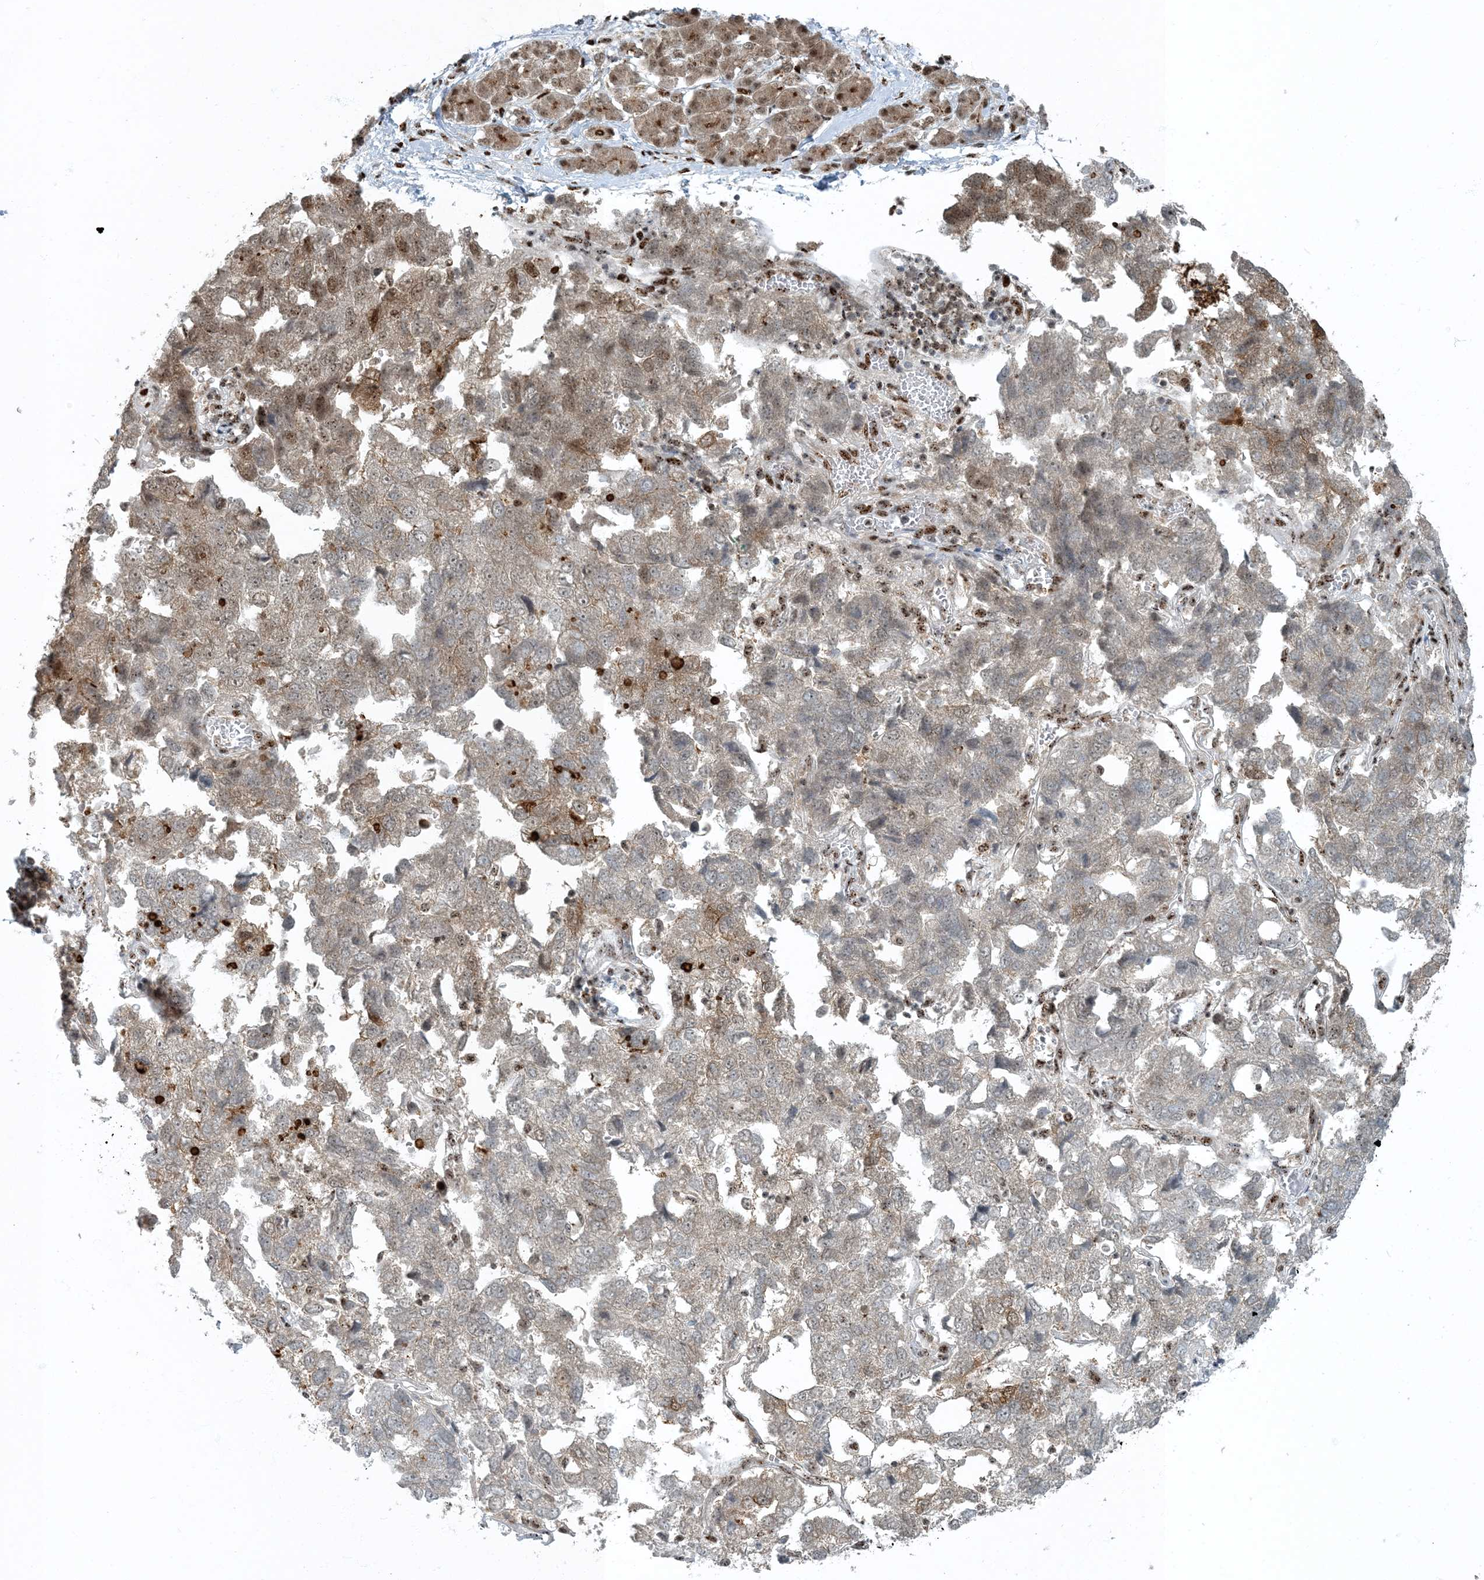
{"staining": {"intensity": "weak", "quantity": "<25%", "location": "cytoplasmic/membranous"}, "tissue": "pancreatic cancer", "cell_type": "Tumor cells", "image_type": "cancer", "snomed": [{"axis": "morphology", "description": "Adenocarcinoma, NOS"}, {"axis": "topography", "description": "Pancreas"}], "caption": "Immunohistochemistry micrograph of pancreatic adenocarcinoma stained for a protein (brown), which shows no staining in tumor cells.", "gene": "MBD1", "patient": {"sex": "female", "age": 61}}